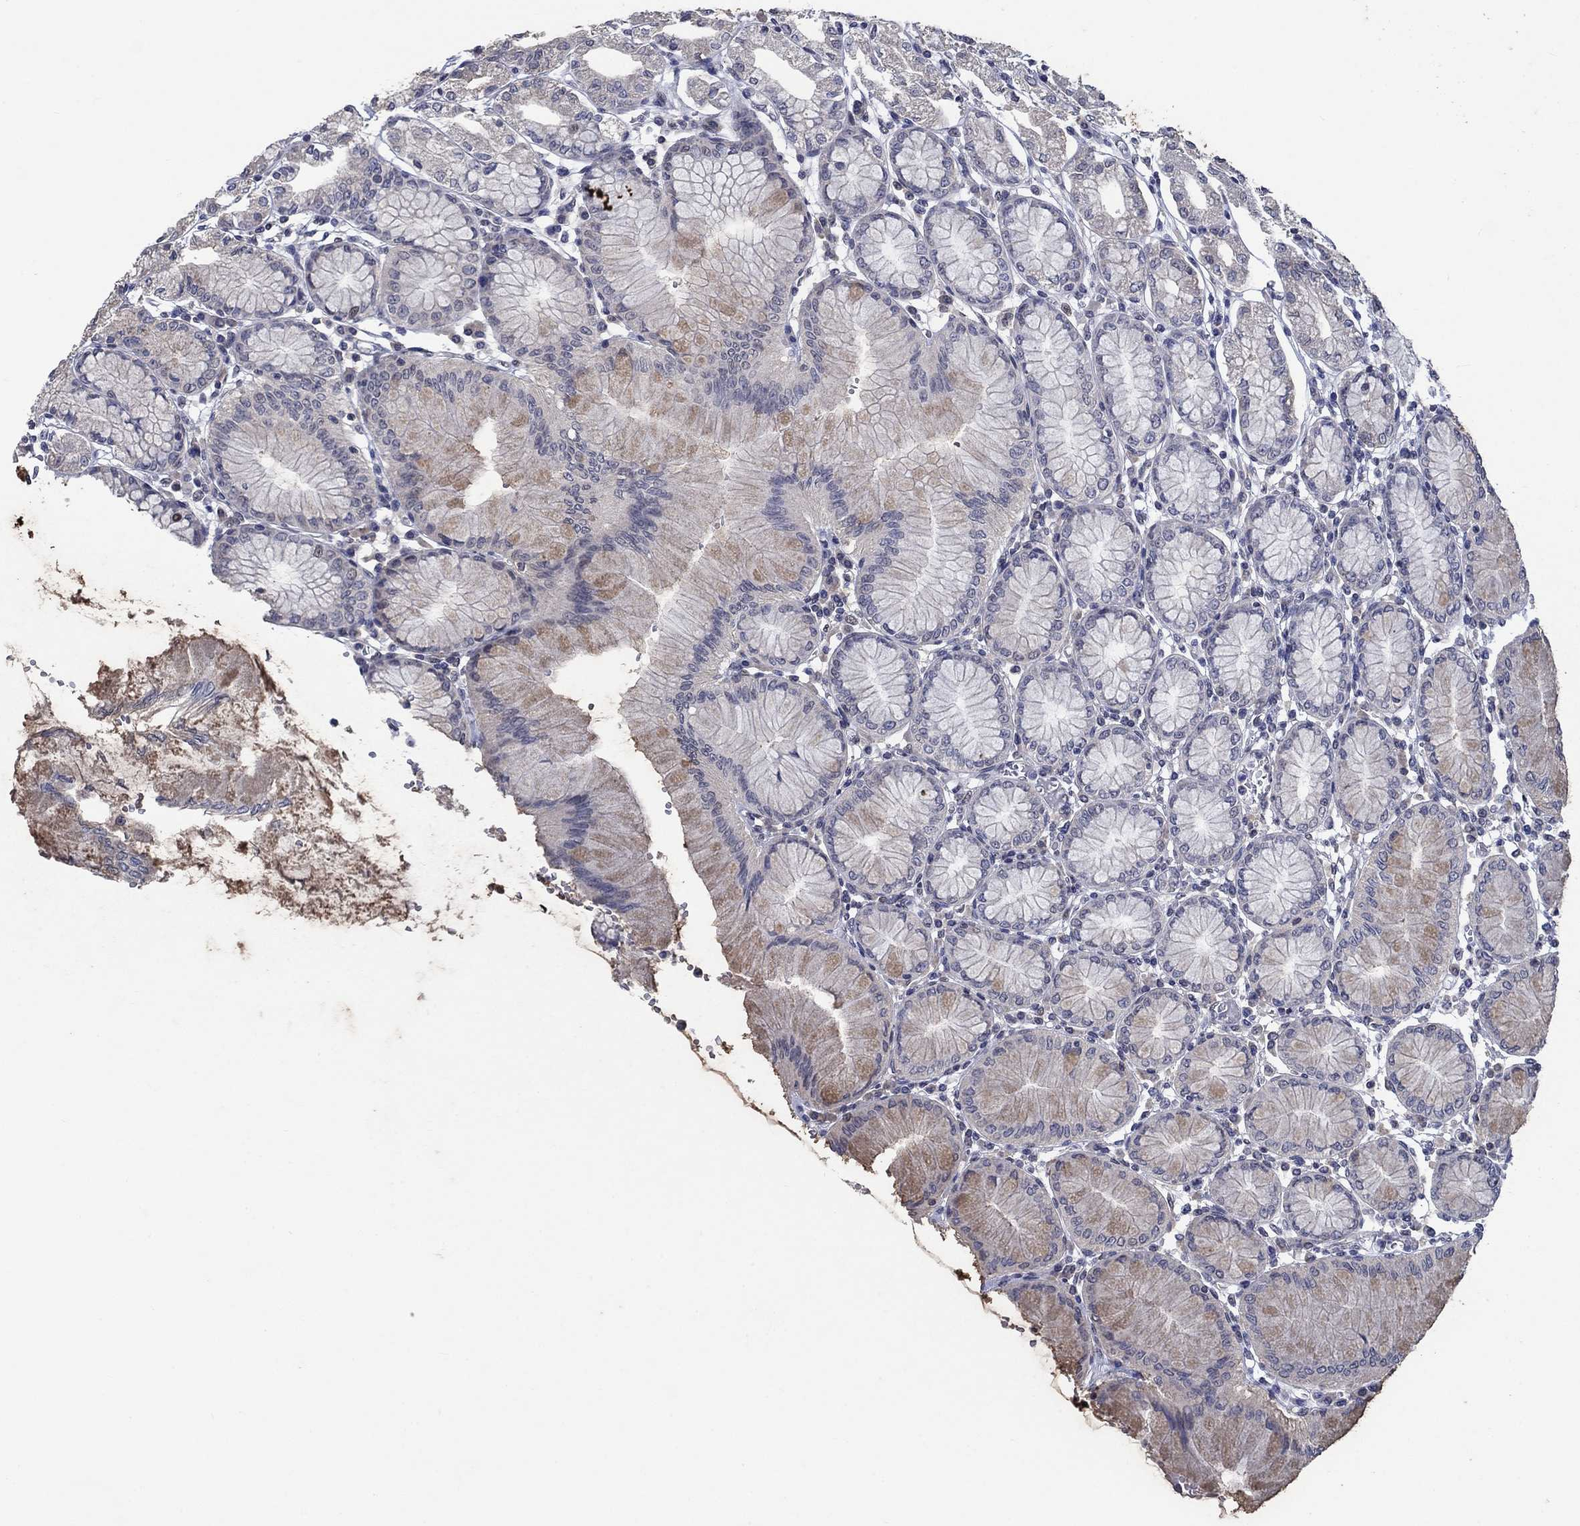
{"staining": {"intensity": "weak", "quantity": "<25%", "location": "cytoplasmic/membranous"}, "tissue": "stomach", "cell_type": "Glandular cells", "image_type": "normal", "snomed": [{"axis": "morphology", "description": "Normal tissue, NOS"}, {"axis": "topography", "description": "Skeletal muscle"}, {"axis": "topography", "description": "Stomach"}], "caption": "Immunohistochemistry (IHC) of normal human stomach shows no expression in glandular cells. (DAB (3,3'-diaminobenzidine) IHC visualized using brightfield microscopy, high magnification).", "gene": "HTN1", "patient": {"sex": "female", "age": 57}}